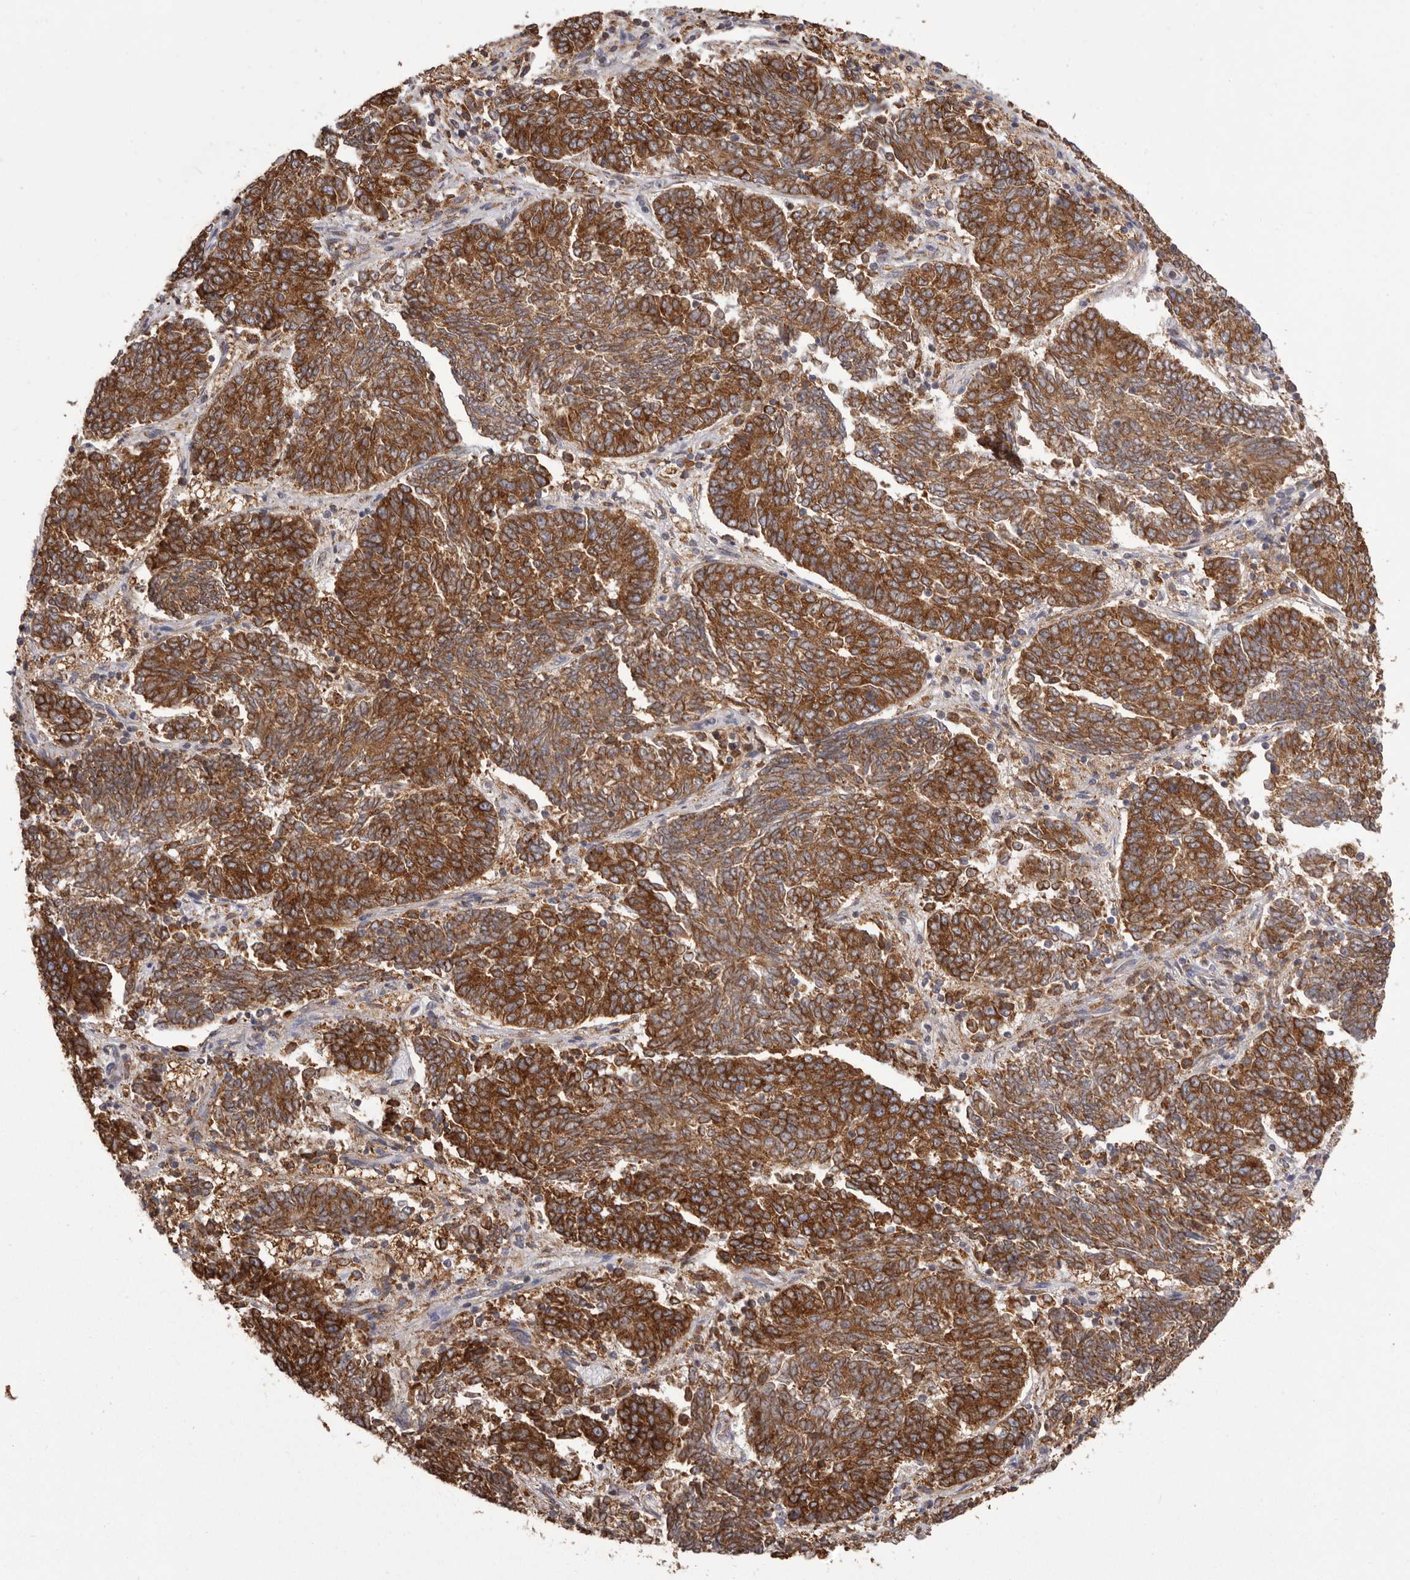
{"staining": {"intensity": "strong", "quantity": ">75%", "location": "cytoplasmic/membranous"}, "tissue": "endometrial cancer", "cell_type": "Tumor cells", "image_type": "cancer", "snomed": [{"axis": "morphology", "description": "Adenocarcinoma, NOS"}, {"axis": "topography", "description": "Endometrium"}], "caption": "This is an image of IHC staining of endometrial adenocarcinoma, which shows strong positivity in the cytoplasmic/membranous of tumor cells.", "gene": "QRSL1", "patient": {"sex": "female", "age": 80}}